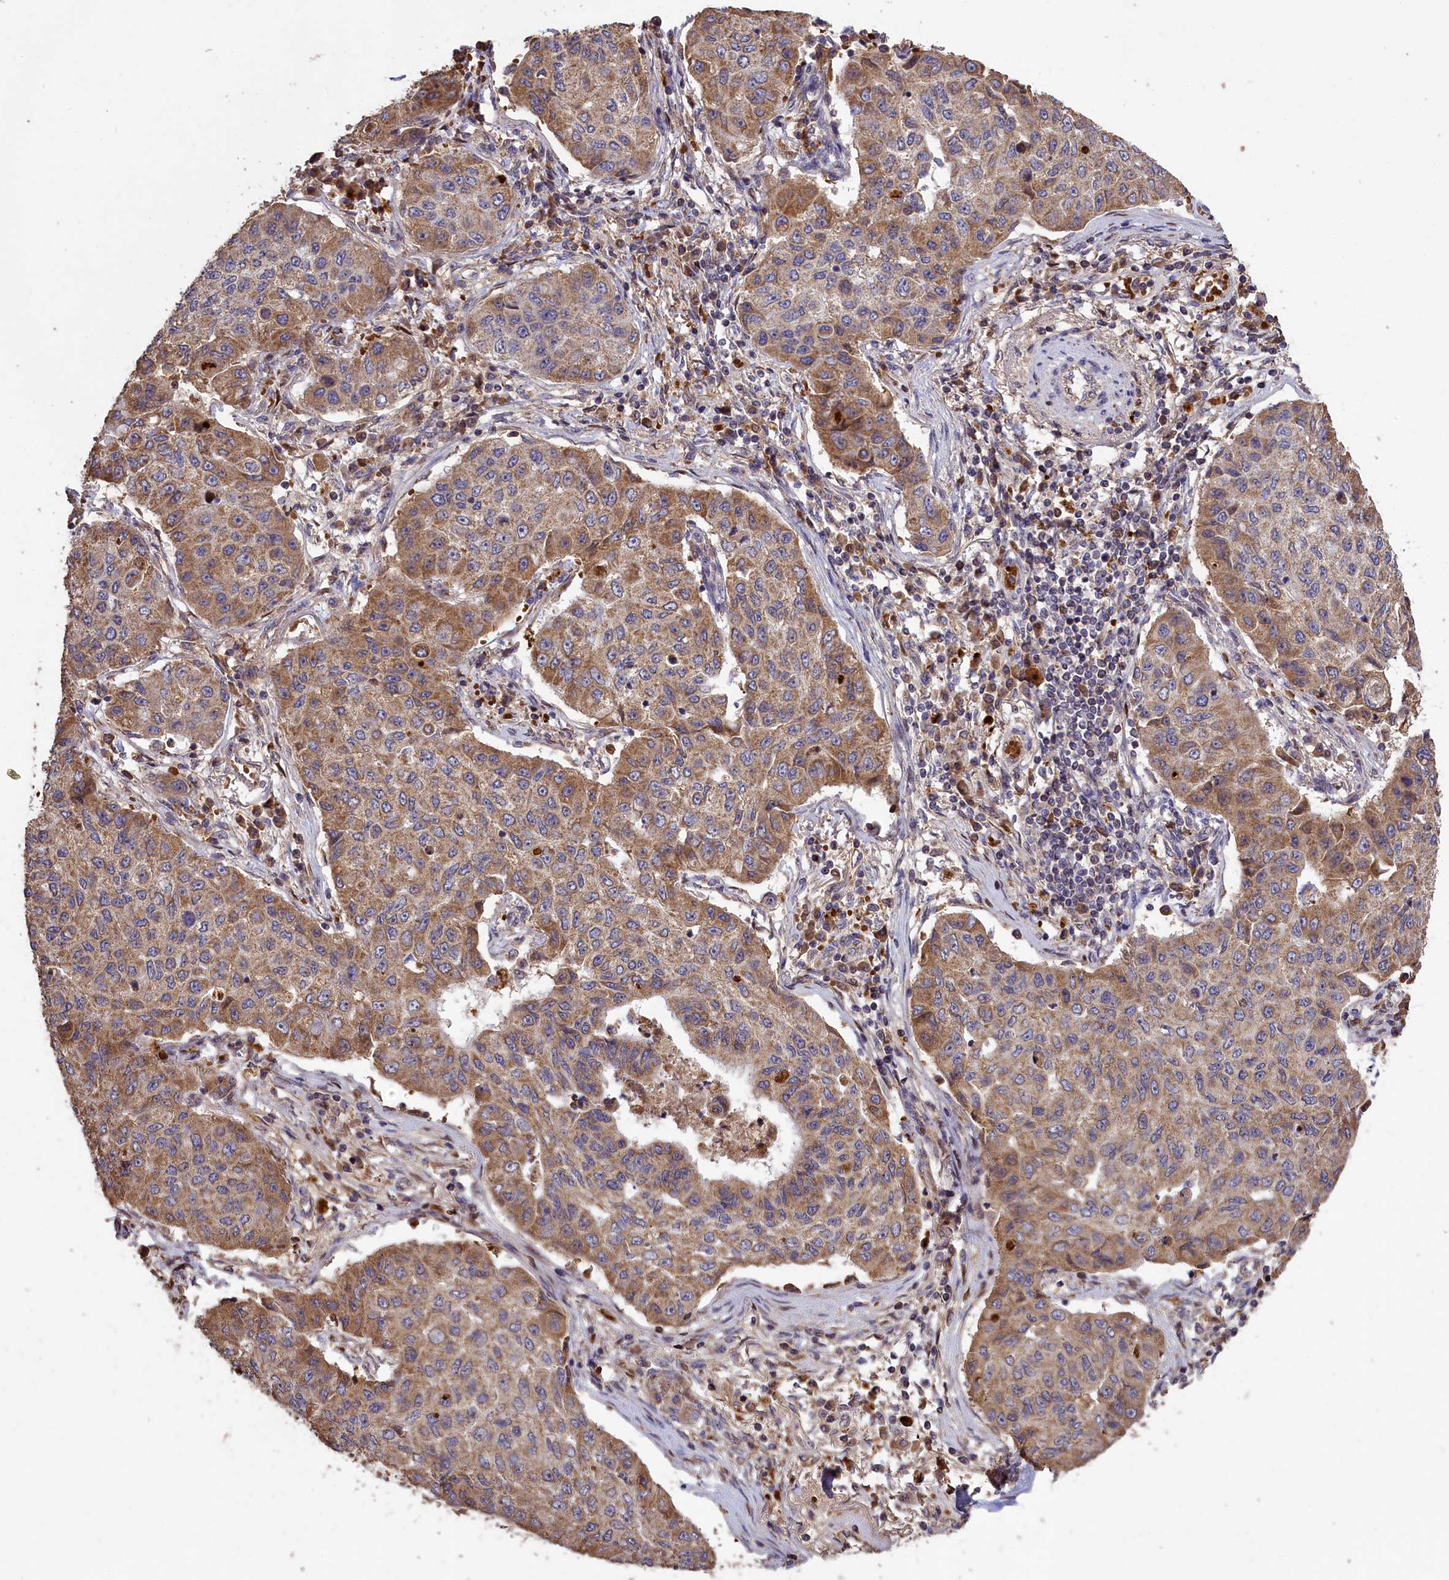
{"staining": {"intensity": "moderate", "quantity": "25%-75%", "location": "cytoplasmic/membranous"}, "tissue": "lung cancer", "cell_type": "Tumor cells", "image_type": "cancer", "snomed": [{"axis": "morphology", "description": "Squamous cell carcinoma, NOS"}, {"axis": "topography", "description": "Lung"}], "caption": "Lung squamous cell carcinoma tissue exhibits moderate cytoplasmic/membranous expression in about 25%-75% of tumor cells", "gene": "CLRN2", "patient": {"sex": "male", "age": 74}}